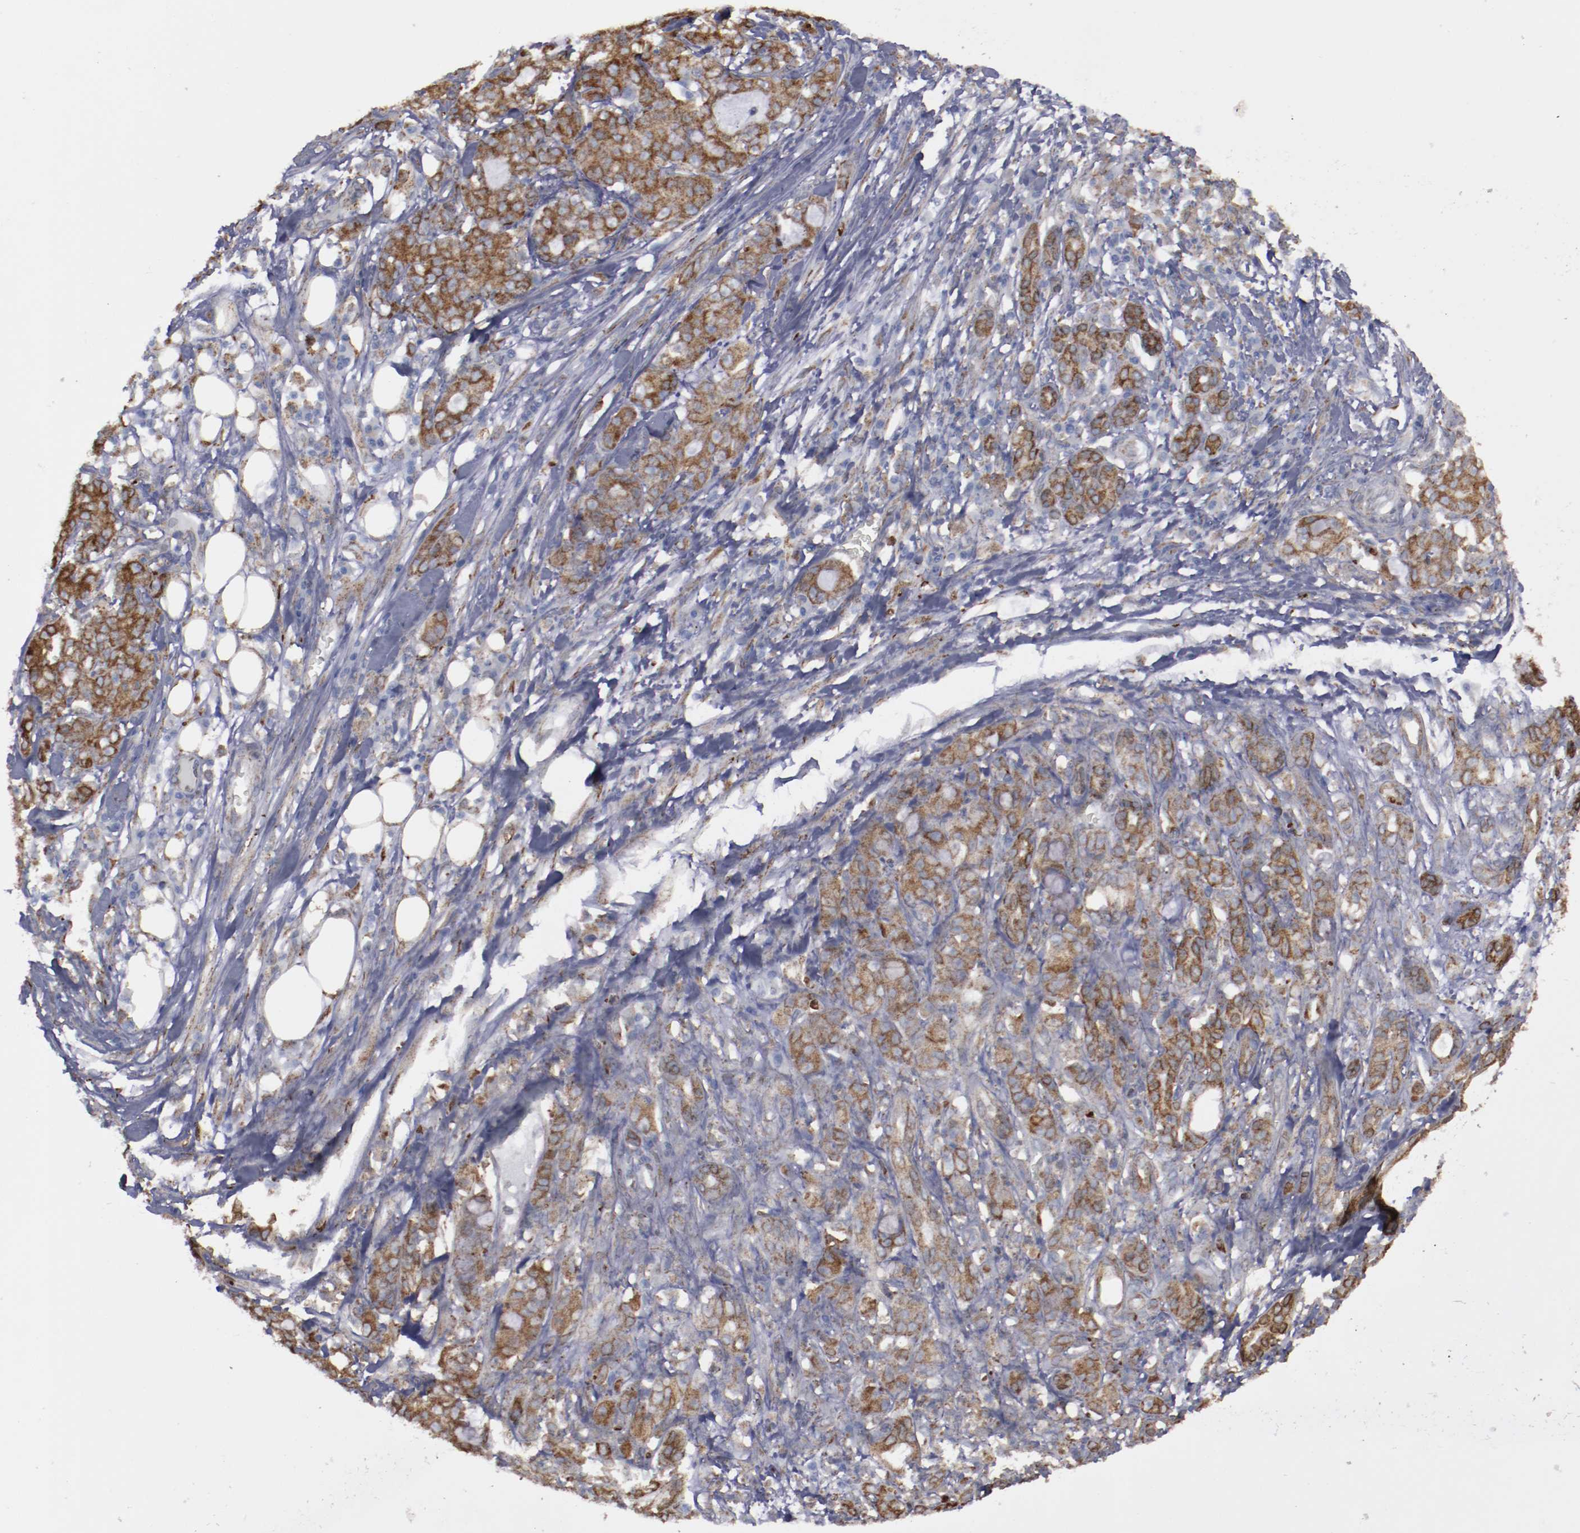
{"staining": {"intensity": "moderate", "quantity": ">75%", "location": "cytoplasmic/membranous"}, "tissue": "pancreatic cancer", "cell_type": "Tumor cells", "image_type": "cancer", "snomed": [{"axis": "morphology", "description": "Adenocarcinoma, NOS"}, {"axis": "topography", "description": "Pancreas"}], "caption": "This image demonstrates immunohistochemistry staining of pancreatic cancer, with medium moderate cytoplasmic/membranous expression in about >75% of tumor cells.", "gene": "ERLIN2", "patient": {"sex": "female", "age": 73}}